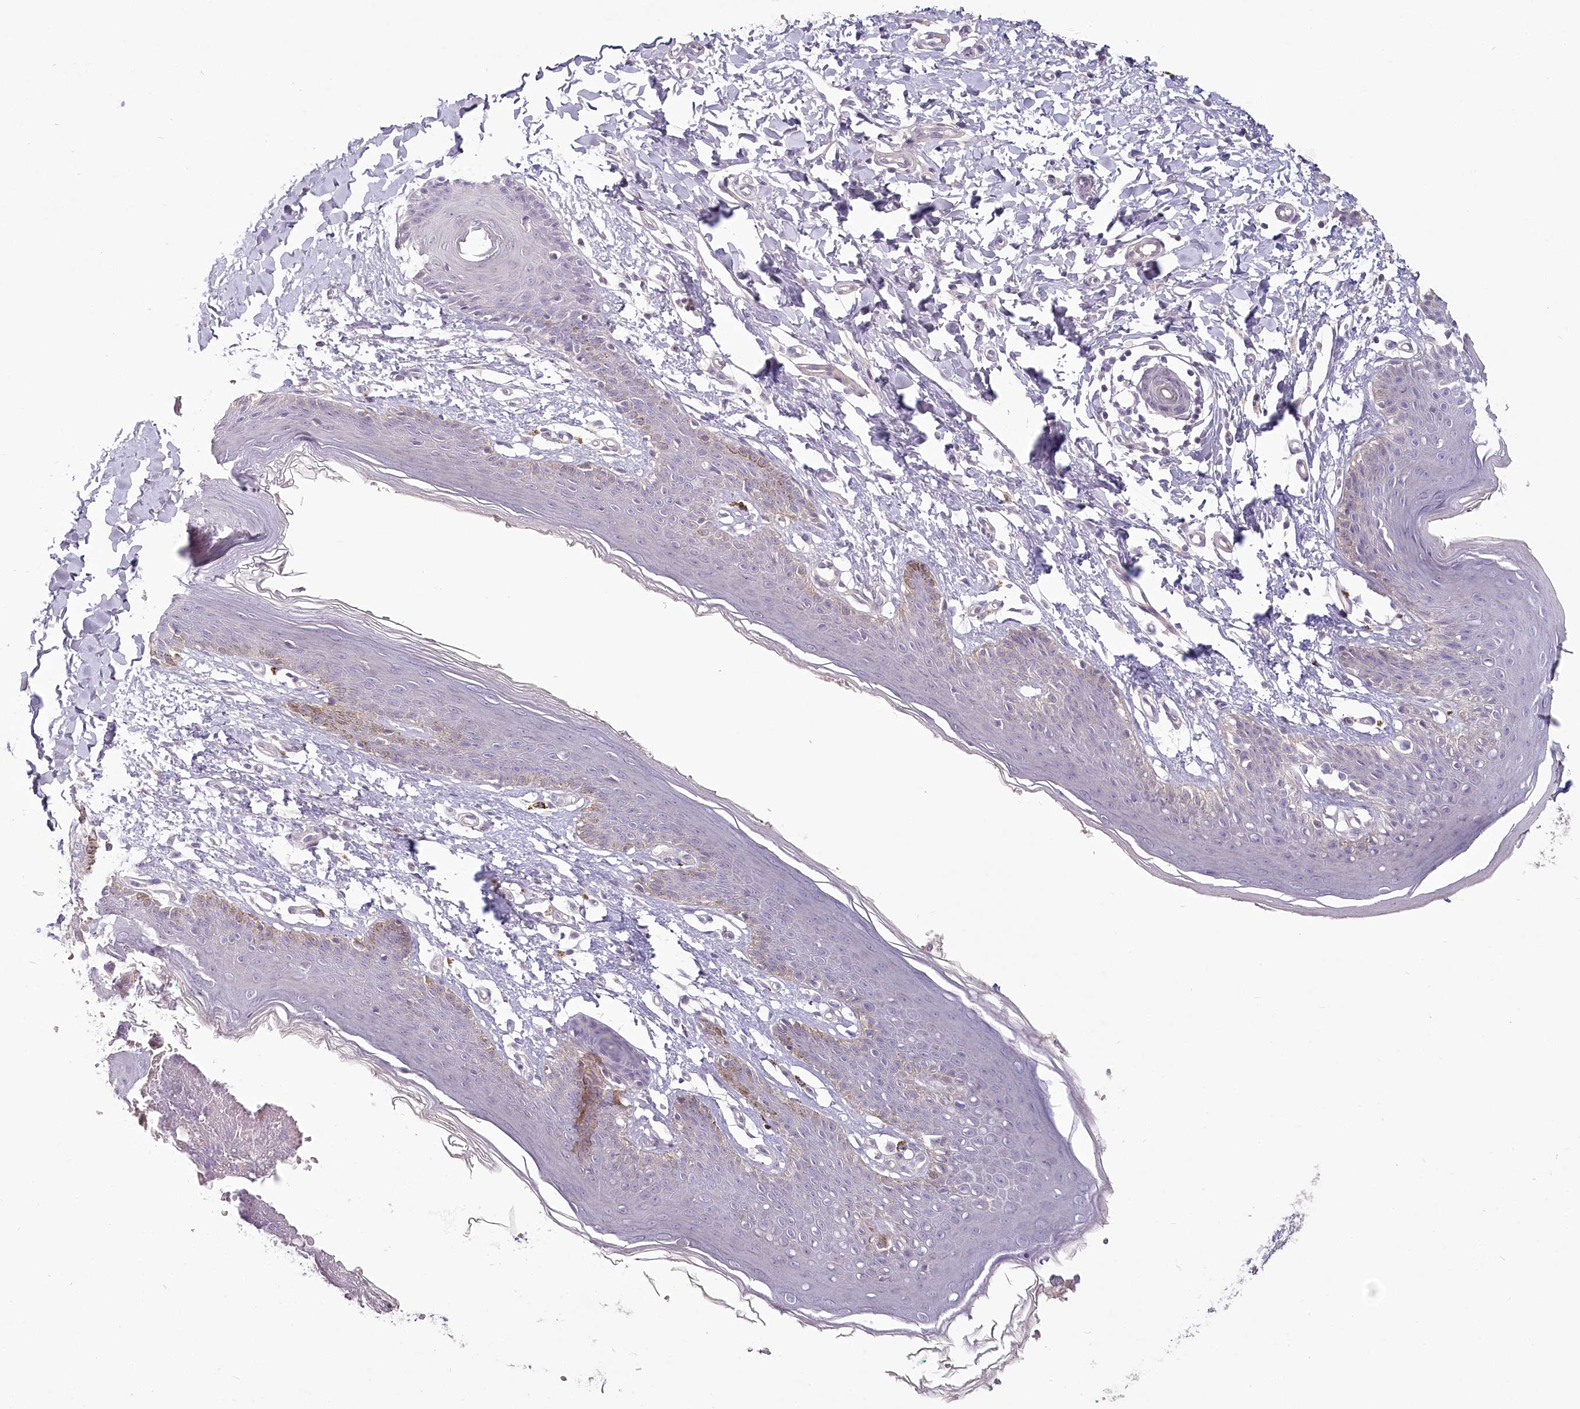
{"staining": {"intensity": "moderate", "quantity": "<25%", "location": "cytoplasmic/membranous"}, "tissue": "skin", "cell_type": "Epidermal cells", "image_type": "normal", "snomed": [{"axis": "morphology", "description": "Normal tissue, NOS"}, {"axis": "topography", "description": "Vulva"}], "caption": "Immunohistochemistry image of unremarkable skin stained for a protein (brown), which displays low levels of moderate cytoplasmic/membranous expression in about <25% of epidermal cells.", "gene": "USP11", "patient": {"sex": "female", "age": 66}}